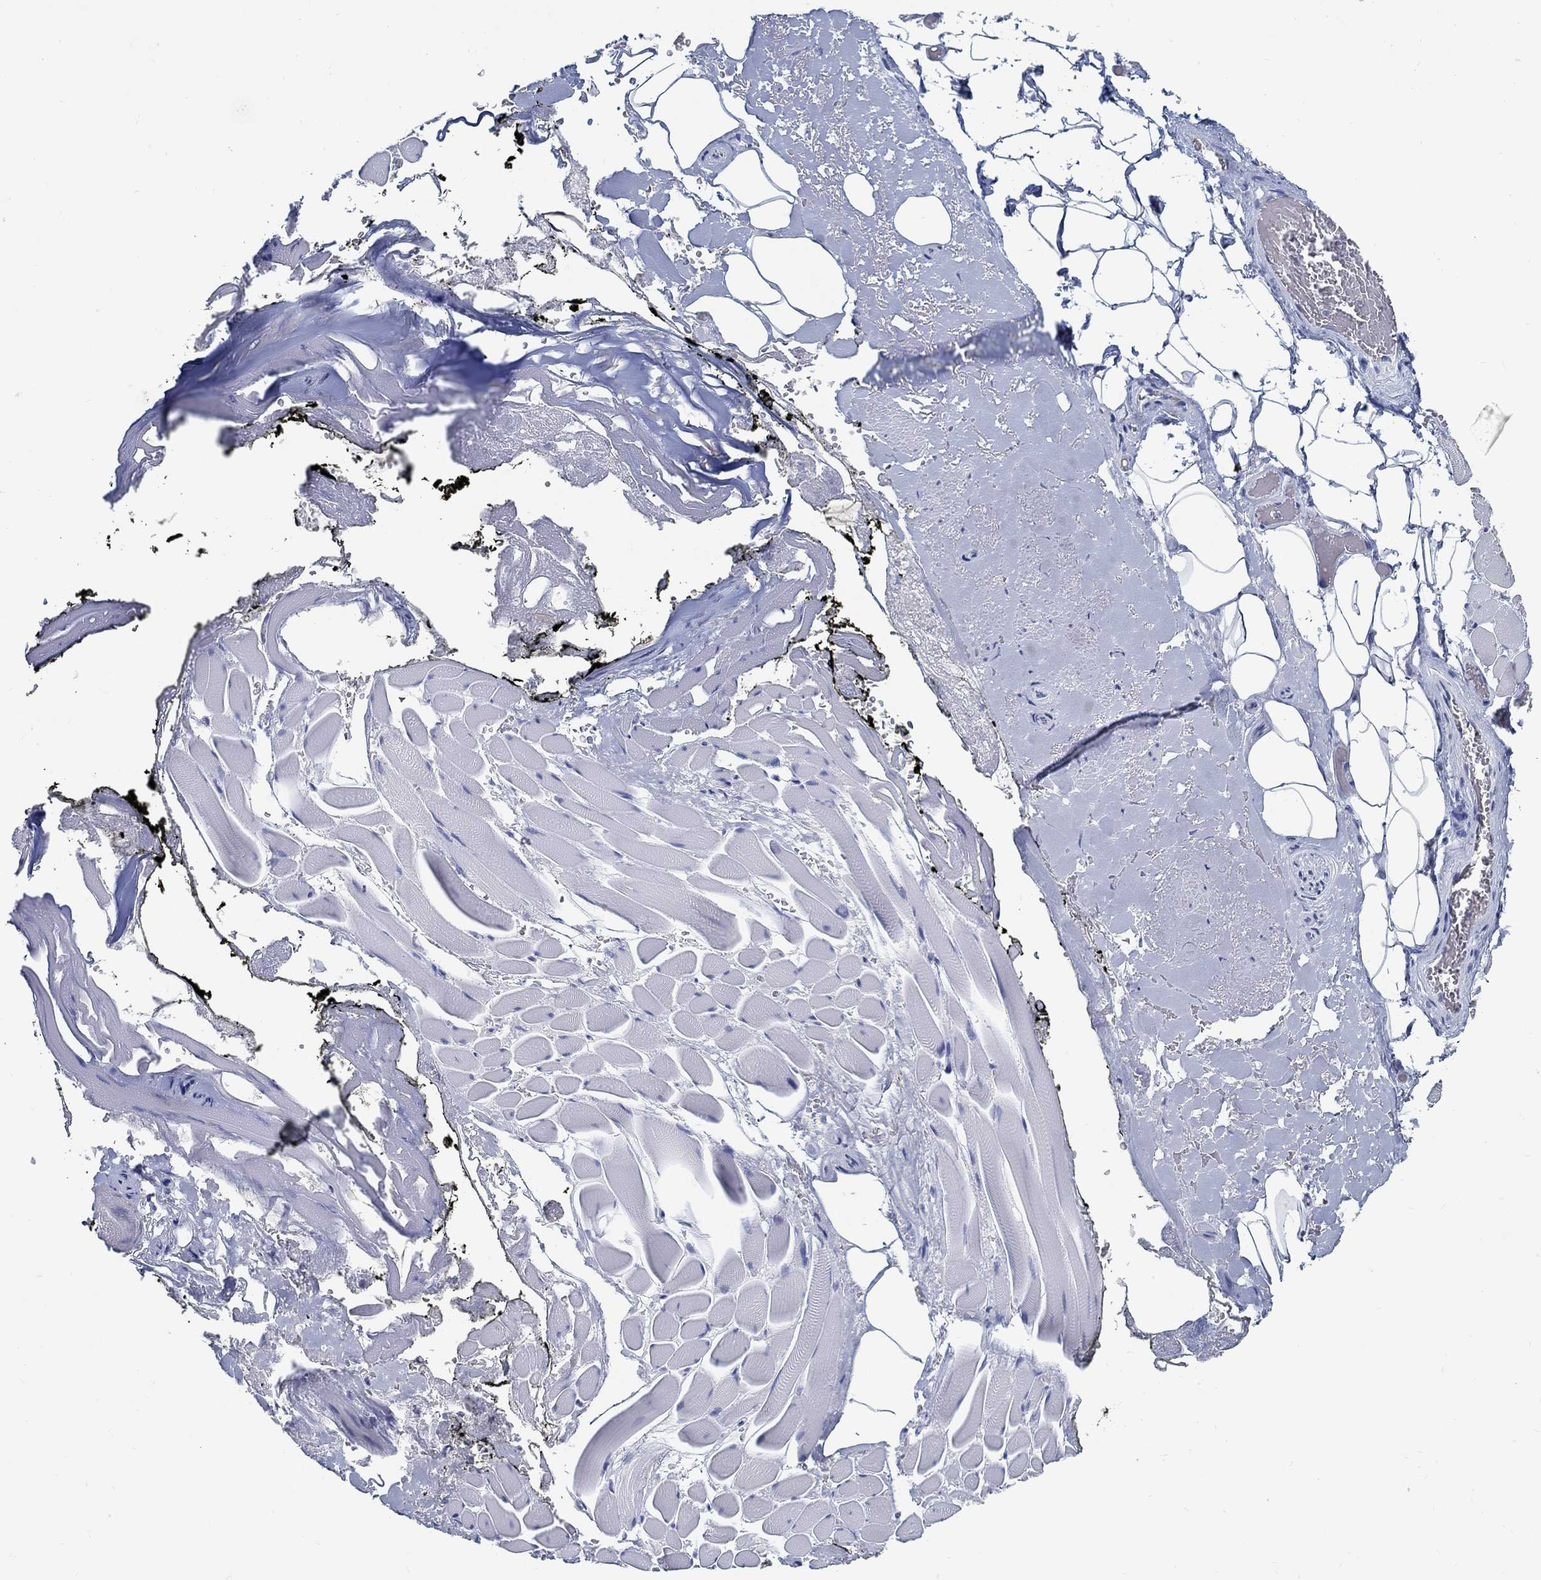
{"staining": {"intensity": "negative", "quantity": "none", "location": "none"}, "tissue": "adipose tissue", "cell_type": "Adipocytes", "image_type": "normal", "snomed": [{"axis": "morphology", "description": "Normal tissue, NOS"}, {"axis": "topography", "description": "Anal"}, {"axis": "topography", "description": "Peripheral nerve tissue"}], "caption": "There is no significant expression in adipocytes of adipose tissue. Brightfield microscopy of IHC stained with DAB (brown) and hematoxylin (blue), captured at high magnification.", "gene": "PCDH11X", "patient": {"sex": "male", "age": 53}}